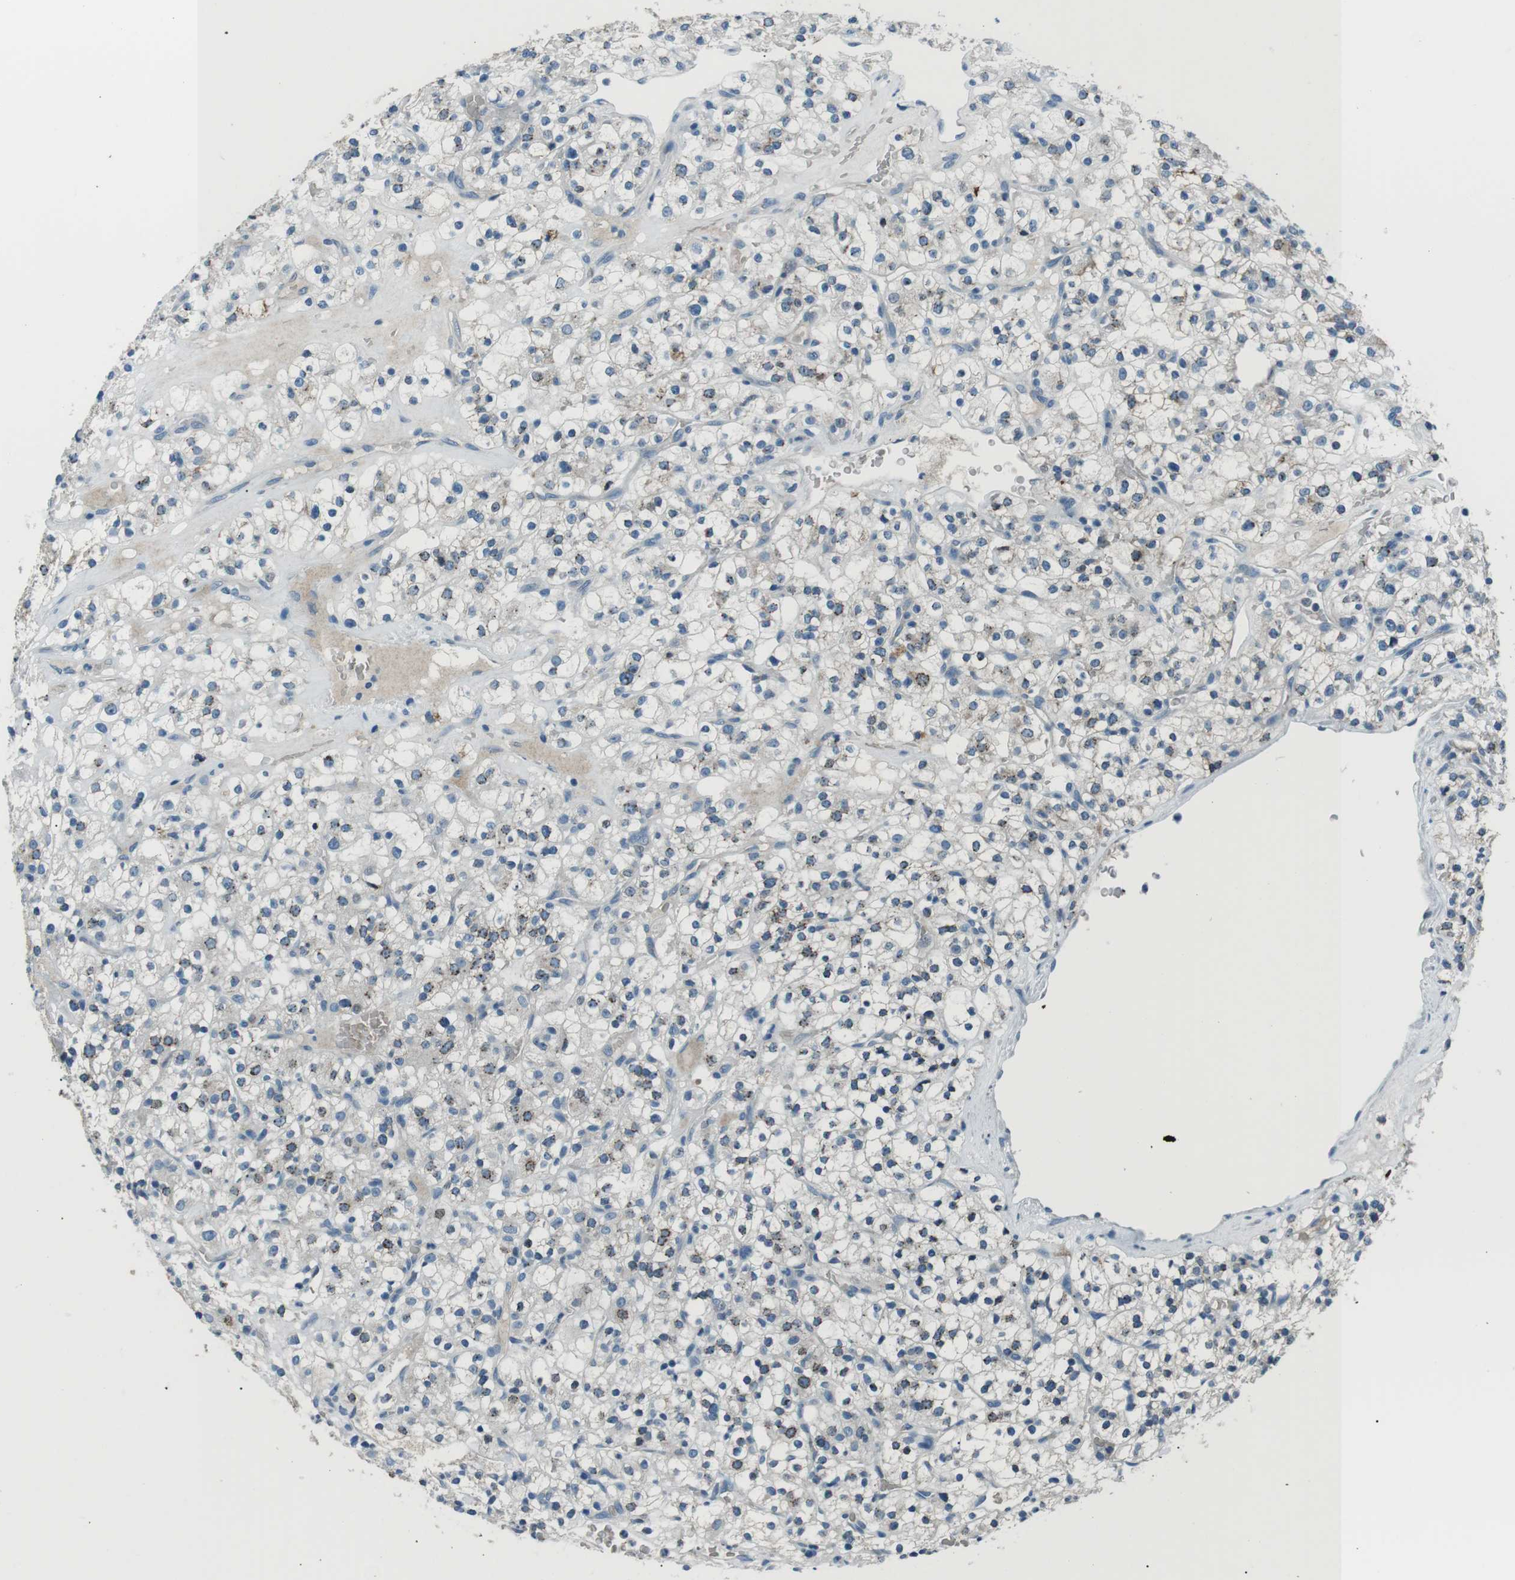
{"staining": {"intensity": "moderate", "quantity": "<25%", "location": "cytoplasmic/membranous"}, "tissue": "renal cancer", "cell_type": "Tumor cells", "image_type": "cancer", "snomed": [{"axis": "morphology", "description": "Normal tissue, NOS"}, {"axis": "morphology", "description": "Adenocarcinoma, NOS"}, {"axis": "topography", "description": "Kidney"}], "caption": "Immunohistochemical staining of renal cancer shows moderate cytoplasmic/membranous protein positivity in about <25% of tumor cells.", "gene": "ST6GAL1", "patient": {"sex": "female", "age": 72}}